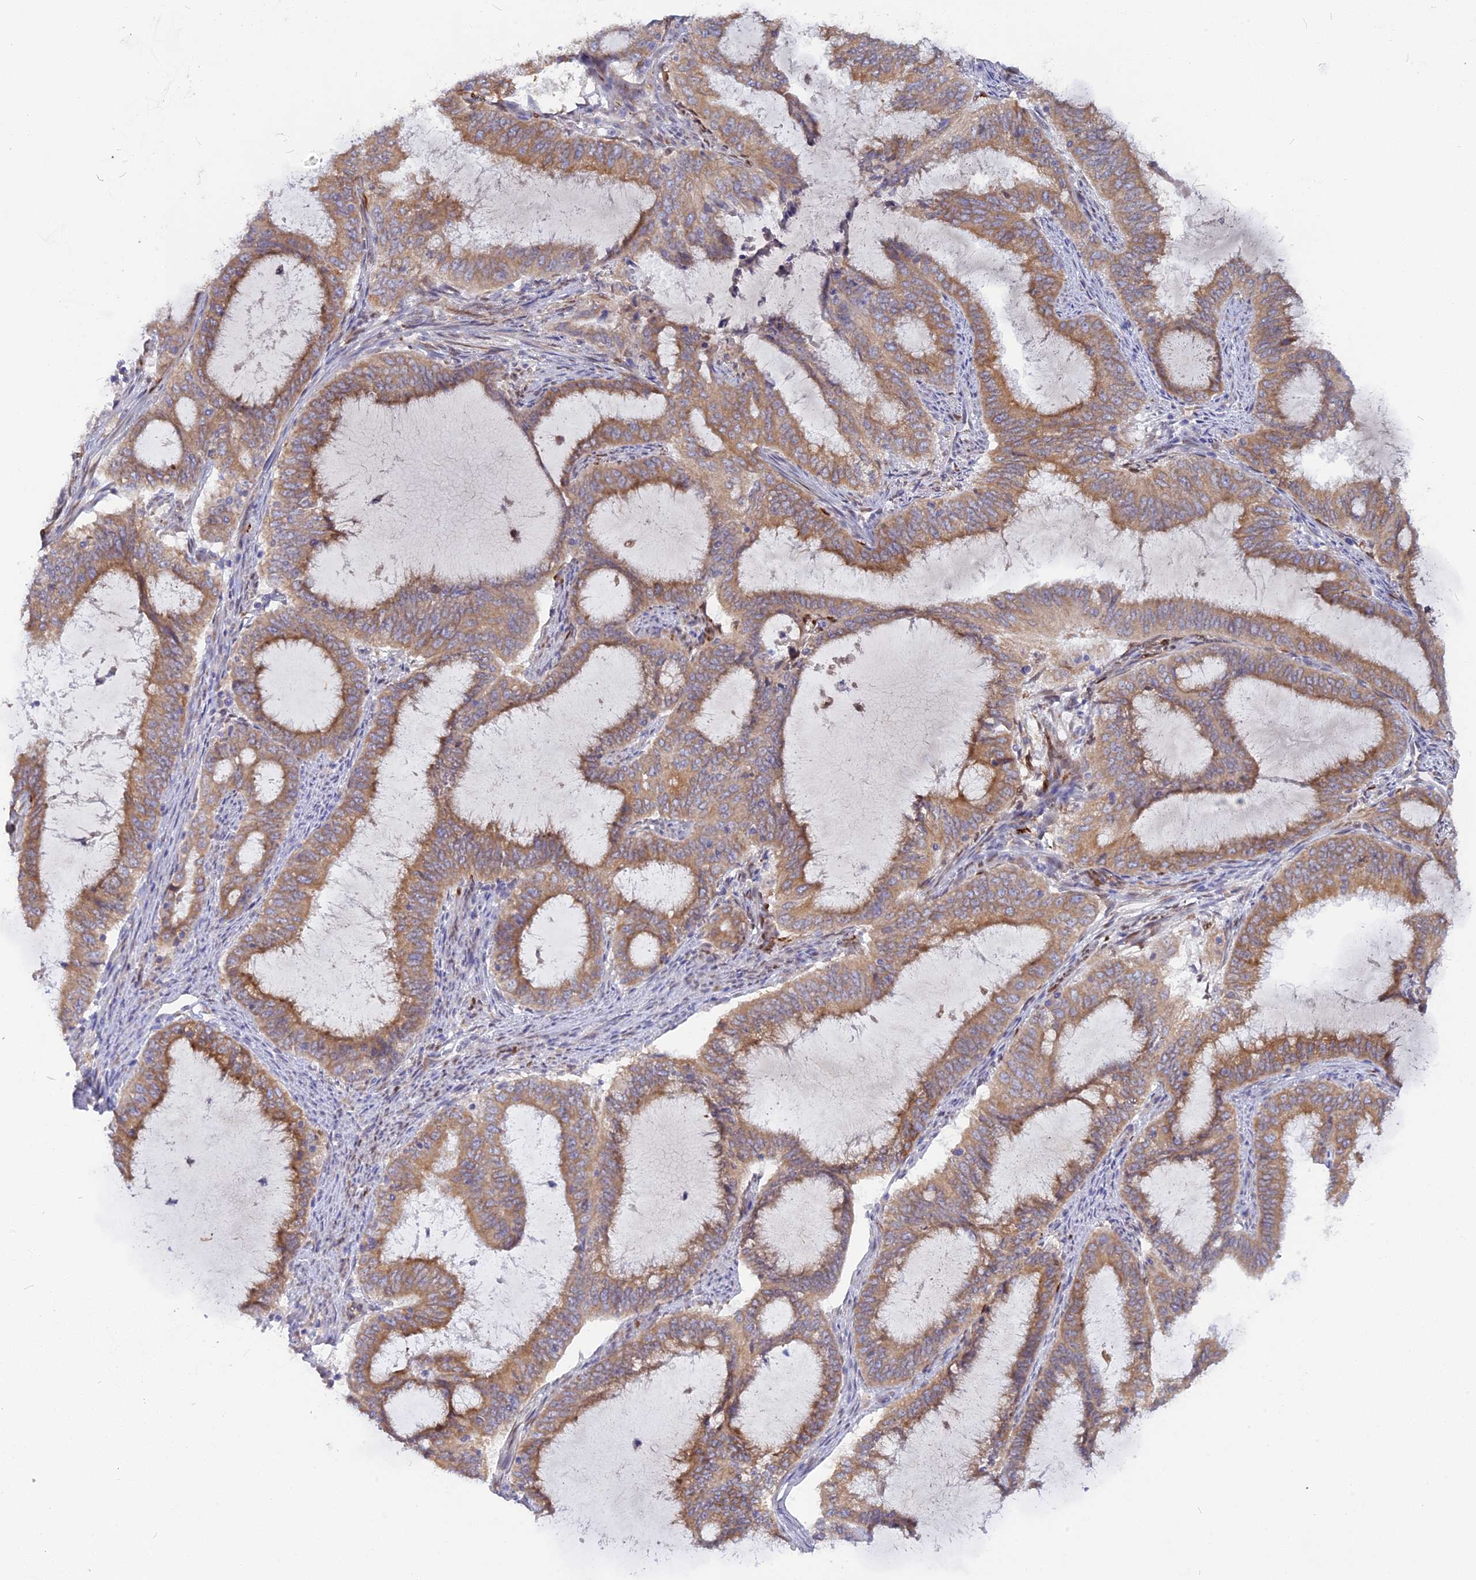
{"staining": {"intensity": "moderate", "quantity": ">75%", "location": "cytoplasmic/membranous"}, "tissue": "endometrial cancer", "cell_type": "Tumor cells", "image_type": "cancer", "snomed": [{"axis": "morphology", "description": "Adenocarcinoma, NOS"}, {"axis": "topography", "description": "Endometrium"}], "caption": "Protein staining of endometrial adenocarcinoma tissue shows moderate cytoplasmic/membranous positivity in about >75% of tumor cells. Nuclei are stained in blue.", "gene": "TLCD1", "patient": {"sex": "female", "age": 51}}